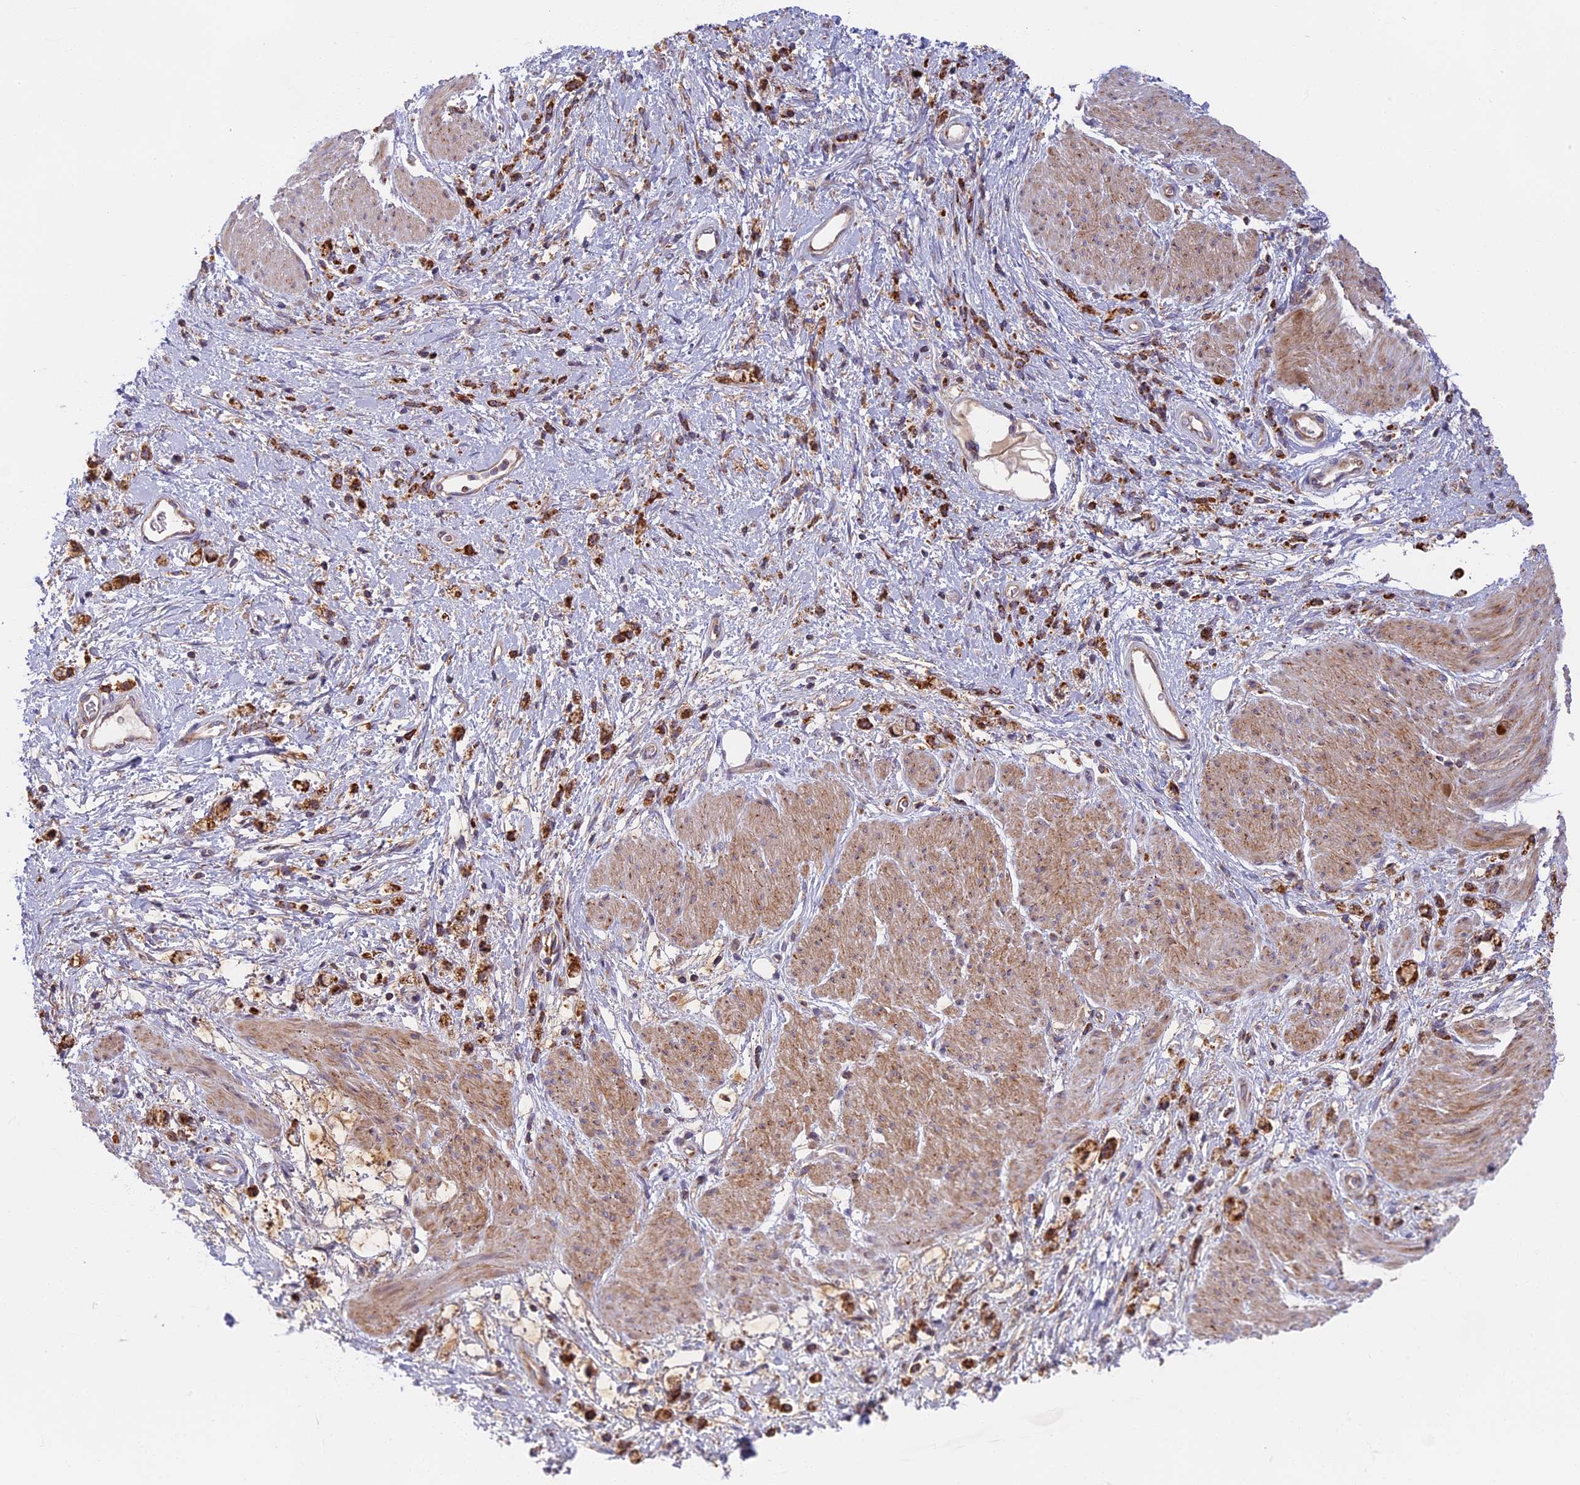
{"staining": {"intensity": "moderate", "quantity": ">75%", "location": "cytoplasmic/membranous"}, "tissue": "stomach cancer", "cell_type": "Tumor cells", "image_type": "cancer", "snomed": [{"axis": "morphology", "description": "Adenocarcinoma, NOS"}, {"axis": "topography", "description": "Stomach"}], "caption": "Protein staining displays moderate cytoplasmic/membranous positivity in about >75% of tumor cells in stomach cancer.", "gene": "EDAR", "patient": {"sex": "female", "age": 60}}